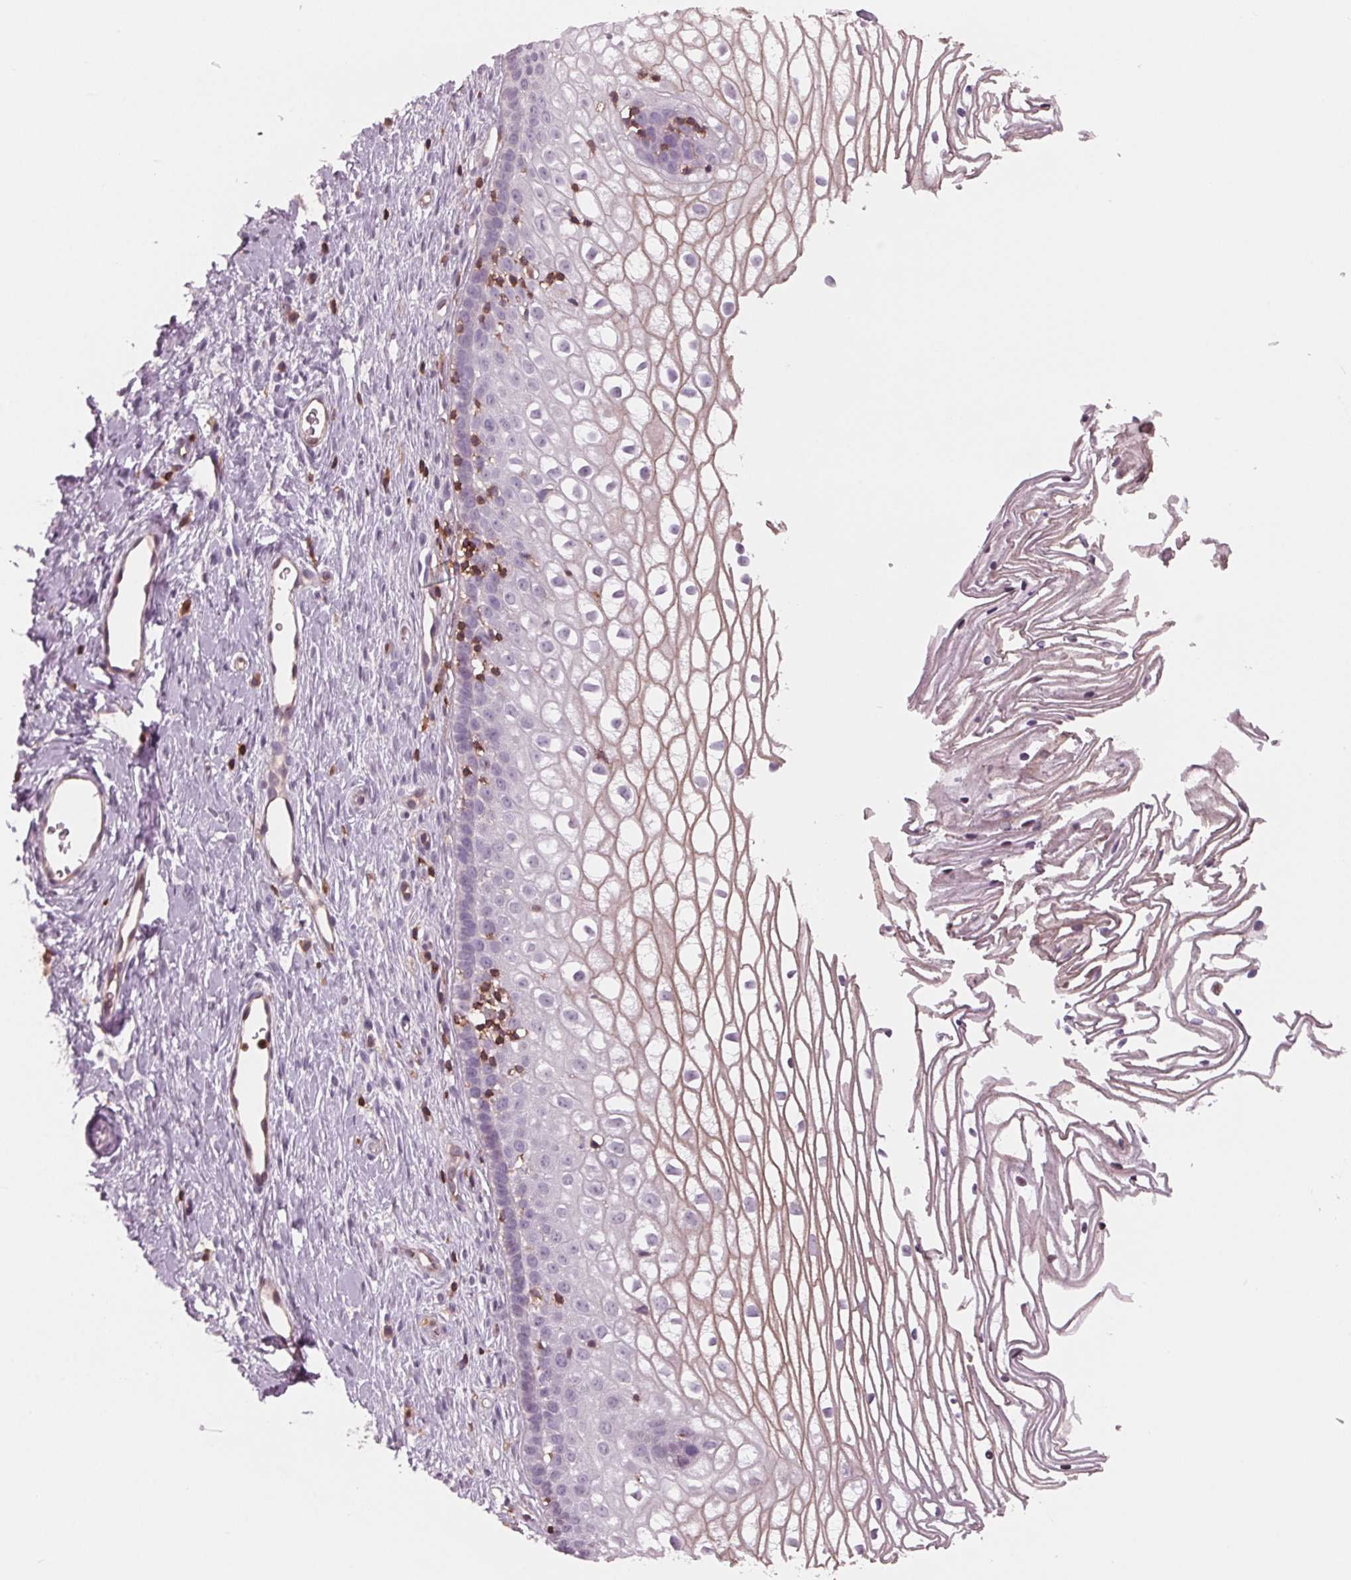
{"staining": {"intensity": "negative", "quantity": "none", "location": "none"}, "tissue": "cervix", "cell_type": "Glandular cells", "image_type": "normal", "snomed": [{"axis": "morphology", "description": "Normal tissue, NOS"}, {"axis": "topography", "description": "Cervix"}], "caption": "Immunohistochemical staining of benign cervix reveals no significant expression in glandular cells. The staining is performed using DAB brown chromogen with nuclei counter-stained in using hematoxylin.", "gene": "ARHGAP25", "patient": {"sex": "female", "age": 40}}